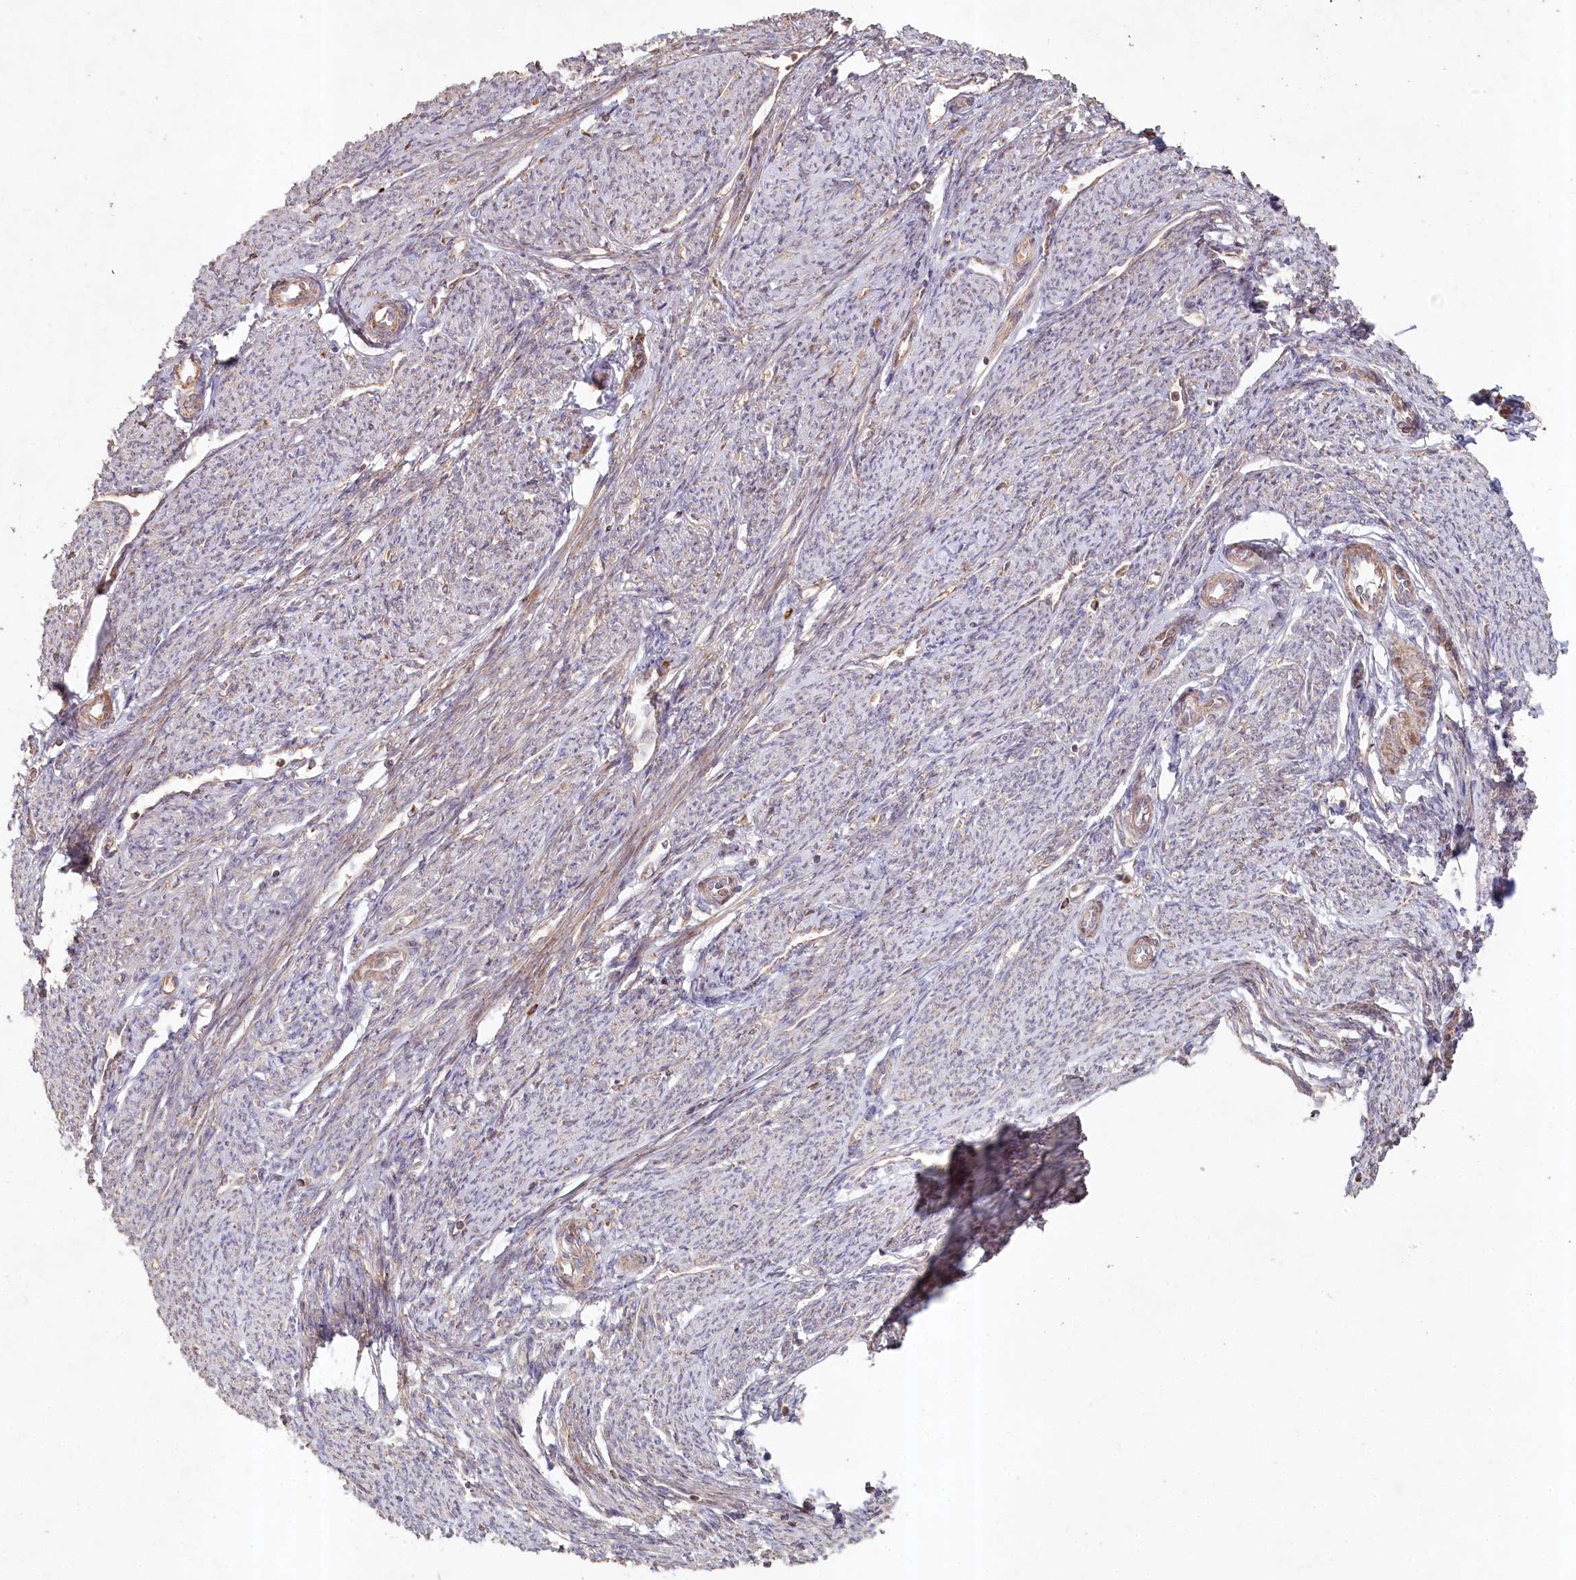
{"staining": {"intensity": "moderate", "quantity": "25%-75%", "location": "cytoplasmic/membranous"}, "tissue": "smooth muscle", "cell_type": "Smooth muscle cells", "image_type": "normal", "snomed": [{"axis": "morphology", "description": "Normal tissue, NOS"}, {"axis": "topography", "description": "Smooth muscle"}, {"axis": "topography", "description": "Uterus"}], "caption": "Benign smooth muscle was stained to show a protein in brown. There is medium levels of moderate cytoplasmic/membranous expression in approximately 25%-75% of smooth muscle cells.", "gene": "HAL", "patient": {"sex": "female", "age": 59}}